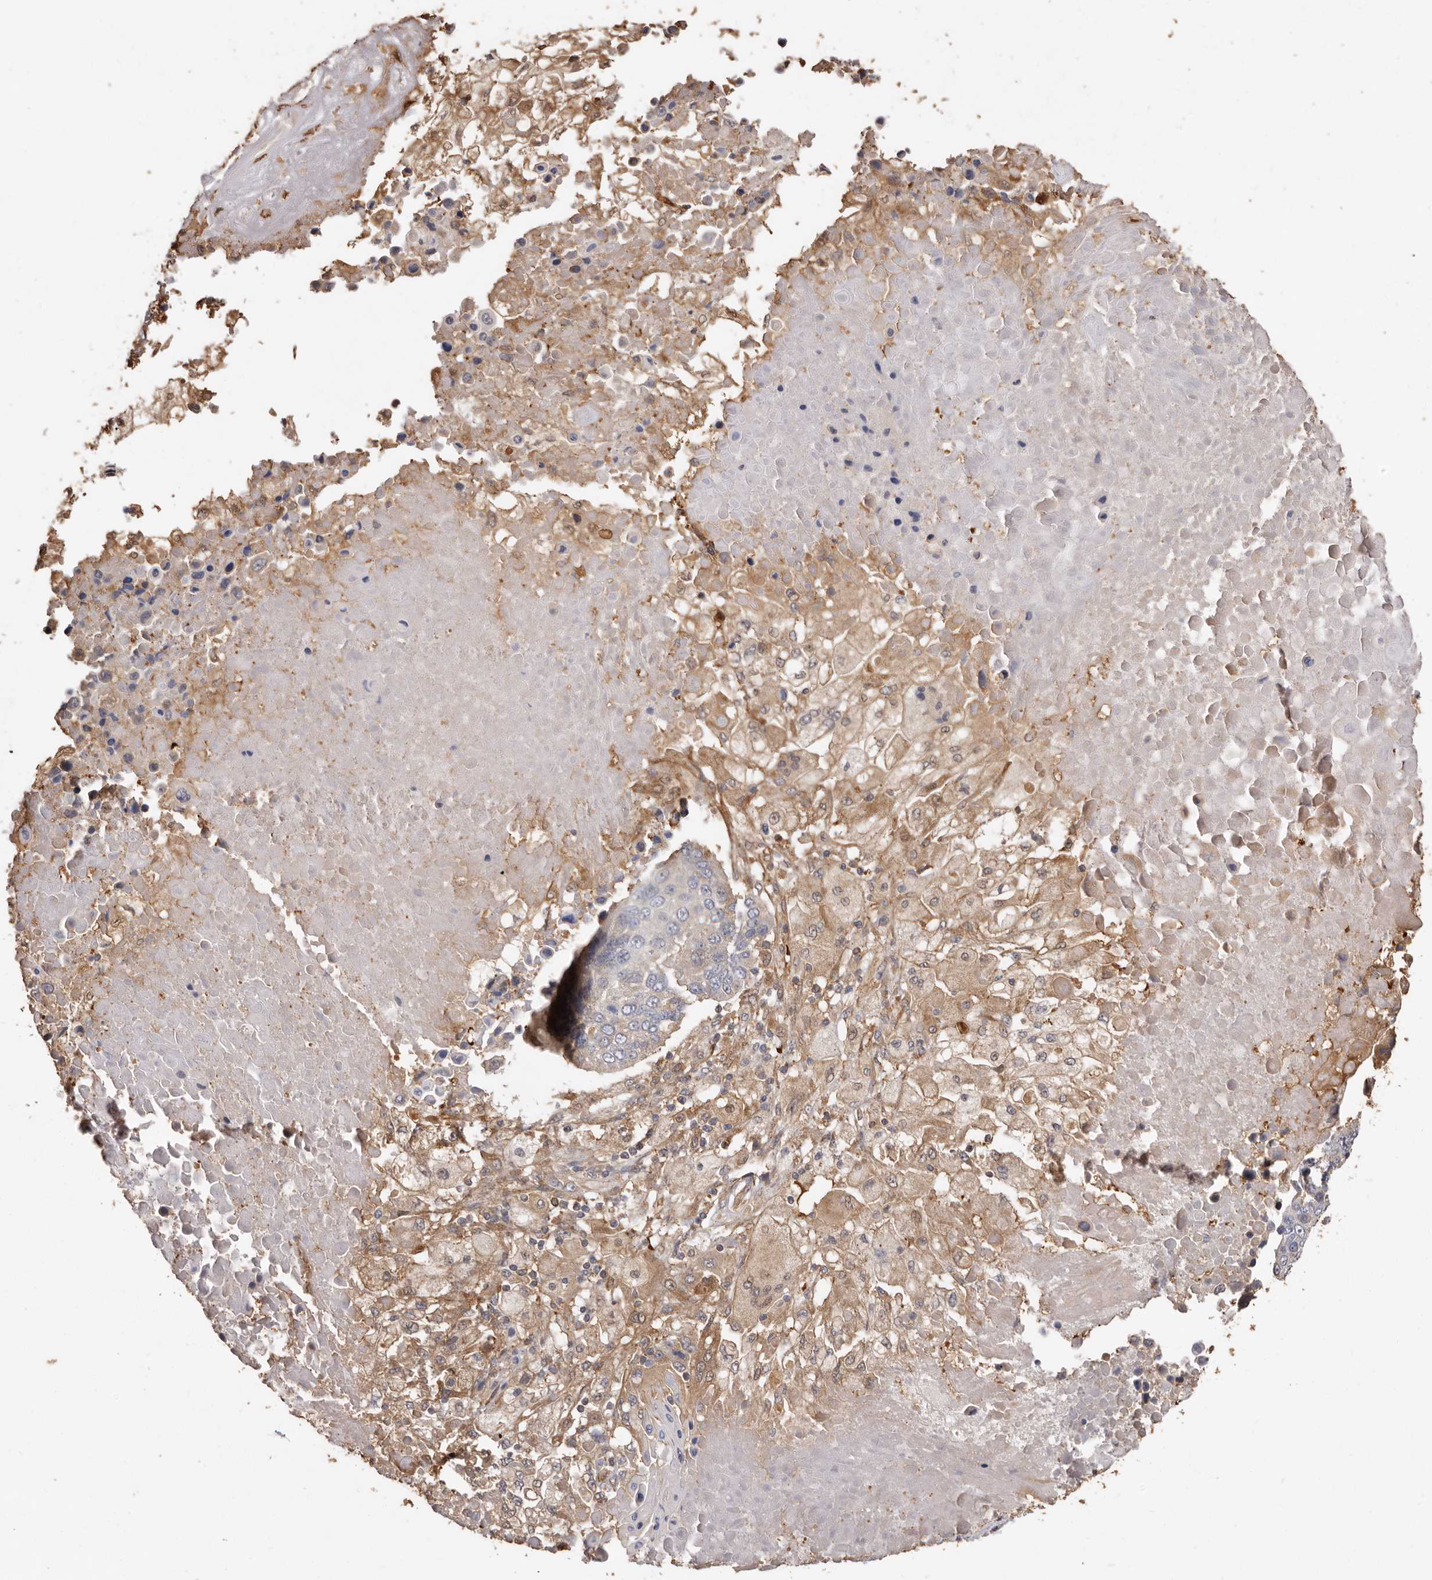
{"staining": {"intensity": "negative", "quantity": "none", "location": "none"}, "tissue": "lung cancer", "cell_type": "Tumor cells", "image_type": "cancer", "snomed": [{"axis": "morphology", "description": "Squamous cell carcinoma, NOS"}, {"axis": "topography", "description": "Lung"}], "caption": "DAB (3,3'-diaminobenzidine) immunohistochemical staining of lung cancer (squamous cell carcinoma) reveals no significant expression in tumor cells.", "gene": "COQ8B", "patient": {"sex": "male", "age": 66}}